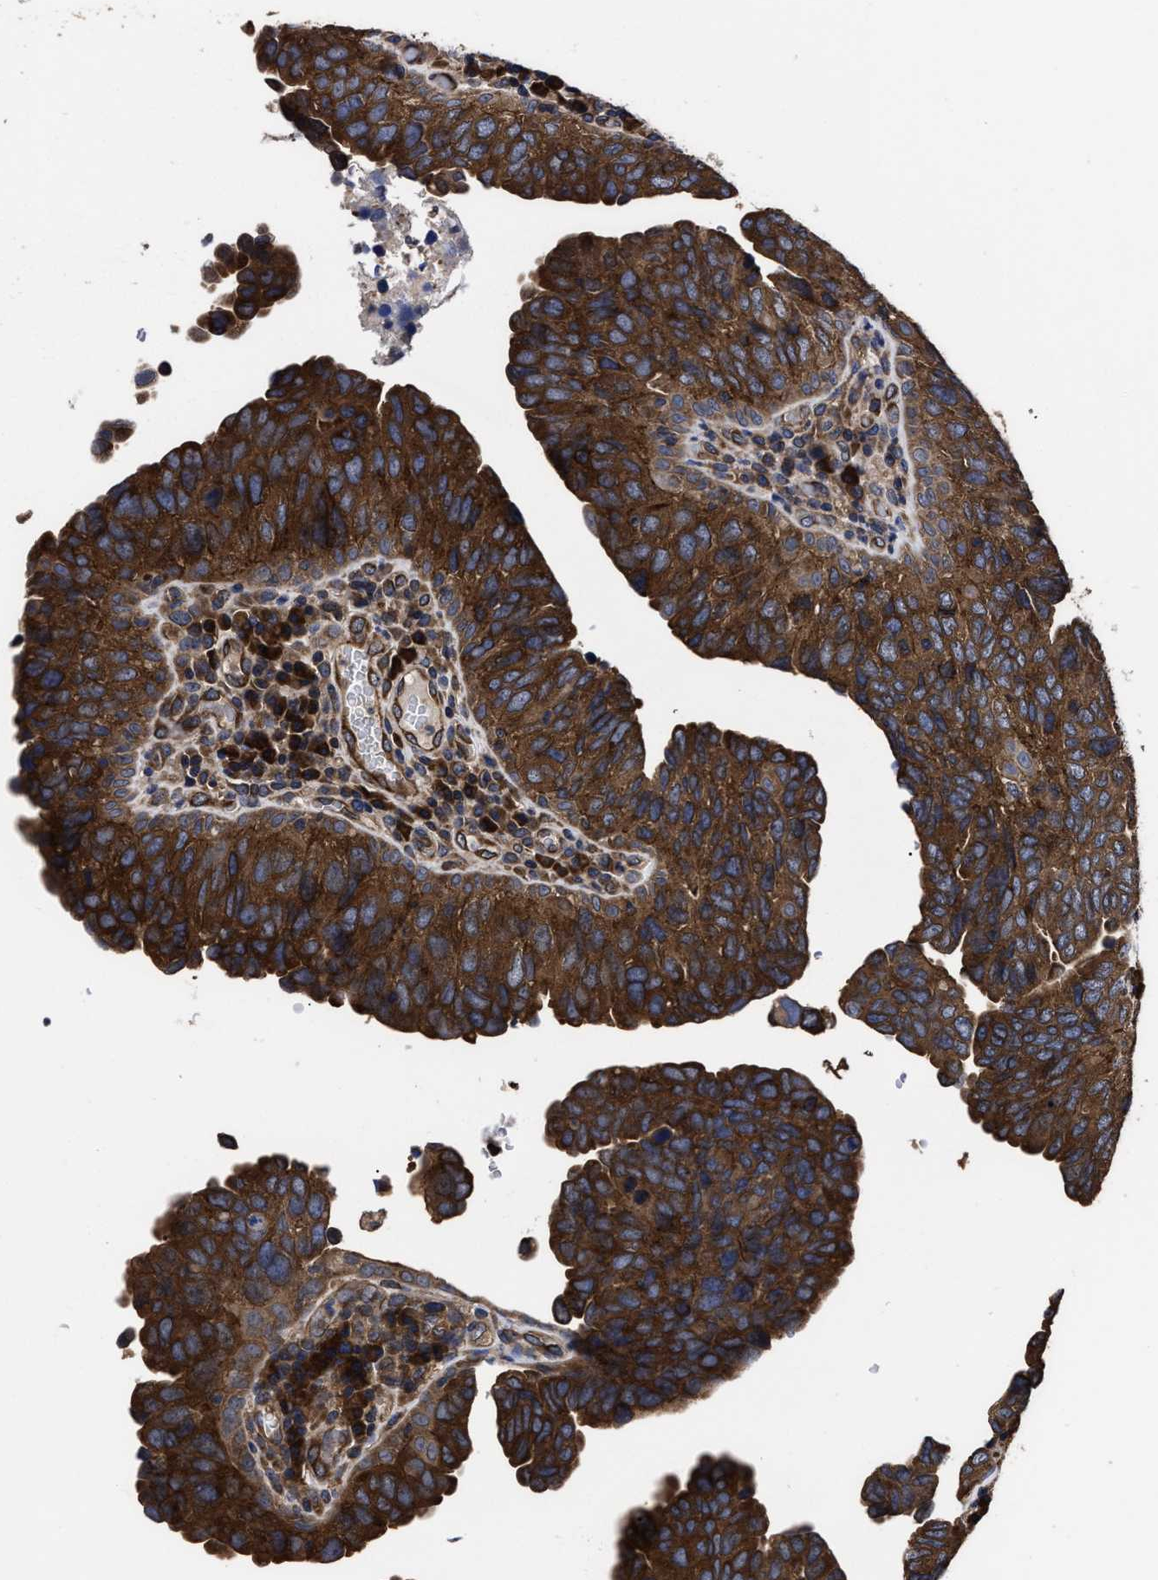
{"staining": {"intensity": "strong", "quantity": ">75%", "location": "cytoplasmic/membranous"}, "tissue": "urothelial cancer", "cell_type": "Tumor cells", "image_type": "cancer", "snomed": [{"axis": "morphology", "description": "Urothelial carcinoma, High grade"}, {"axis": "topography", "description": "Urinary bladder"}], "caption": "This image shows urothelial carcinoma (high-grade) stained with immunohistochemistry to label a protein in brown. The cytoplasmic/membranous of tumor cells show strong positivity for the protein. Nuclei are counter-stained blue.", "gene": "AVEN", "patient": {"sex": "female", "age": 82}}